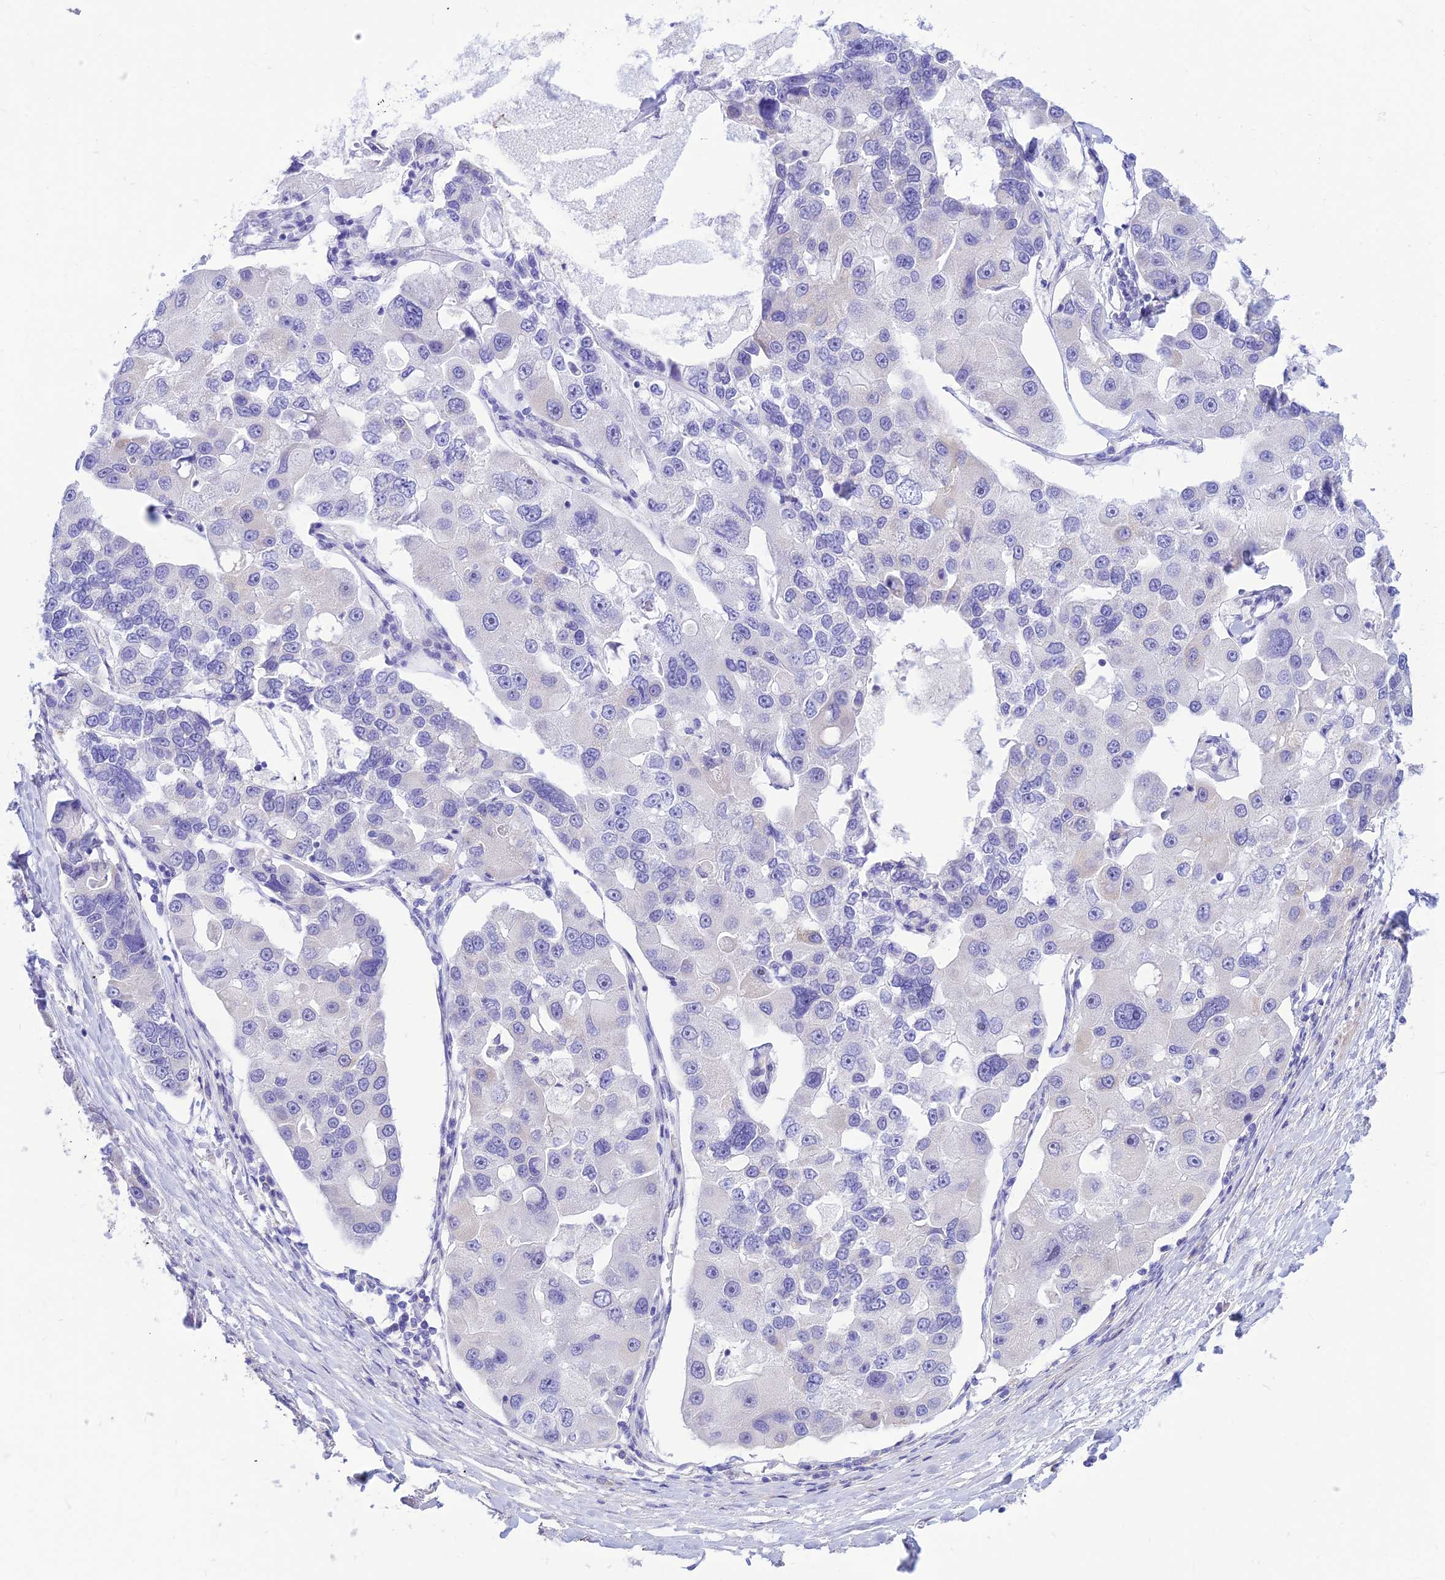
{"staining": {"intensity": "negative", "quantity": "none", "location": "none"}, "tissue": "lung cancer", "cell_type": "Tumor cells", "image_type": "cancer", "snomed": [{"axis": "morphology", "description": "Adenocarcinoma, NOS"}, {"axis": "topography", "description": "Lung"}], "caption": "Tumor cells are negative for protein expression in human lung cancer (adenocarcinoma).", "gene": "FAM186B", "patient": {"sex": "female", "age": 54}}